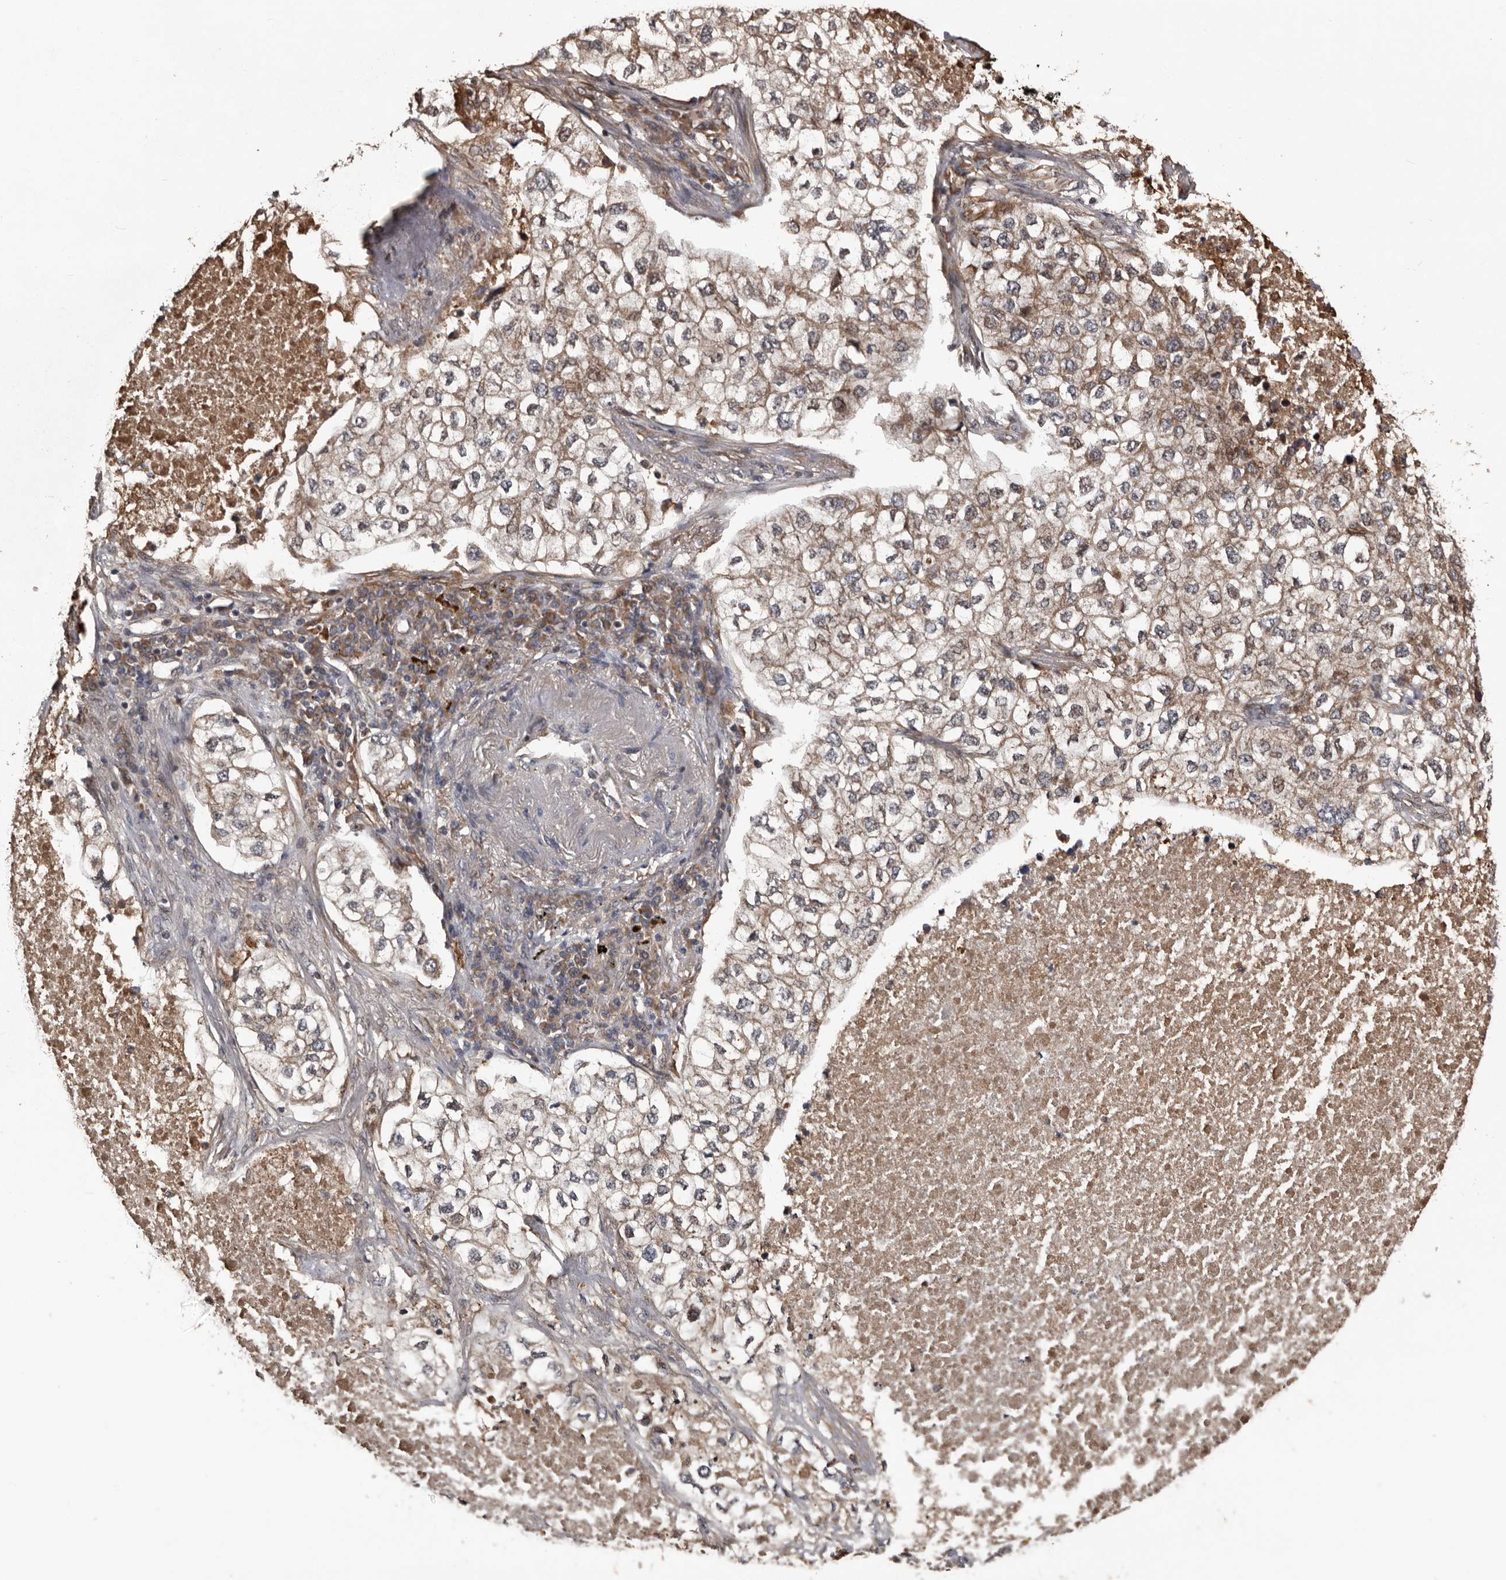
{"staining": {"intensity": "moderate", "quantity": ">75%", "location": "cytoplasmic/membranous"}, "tissue": "lung cancer", "cell_type": "Tumor cells", "image_type": "cancer", "snomed": [{"axis": "morphology", "description": "Adenocarcinoma, NOS"}, {"axis": "topography", "description": "Lung"}], "caption": "IHC staining of lung cancer (adenocarcinoma), which demonstrates medium levels of moderate cytoplasmic/membranous staining in approximately >75% of tumor cells indicating moderate cytoplasmic/membranous protein staining. The staining was performed using DAB (3,3'-diaminobenzidine) (brown) for protein detection and nuclei were counterstained in hematoxylin (blue).", "gene": "SERTAD4", "patient": {"sex": "male", "age": 63}}